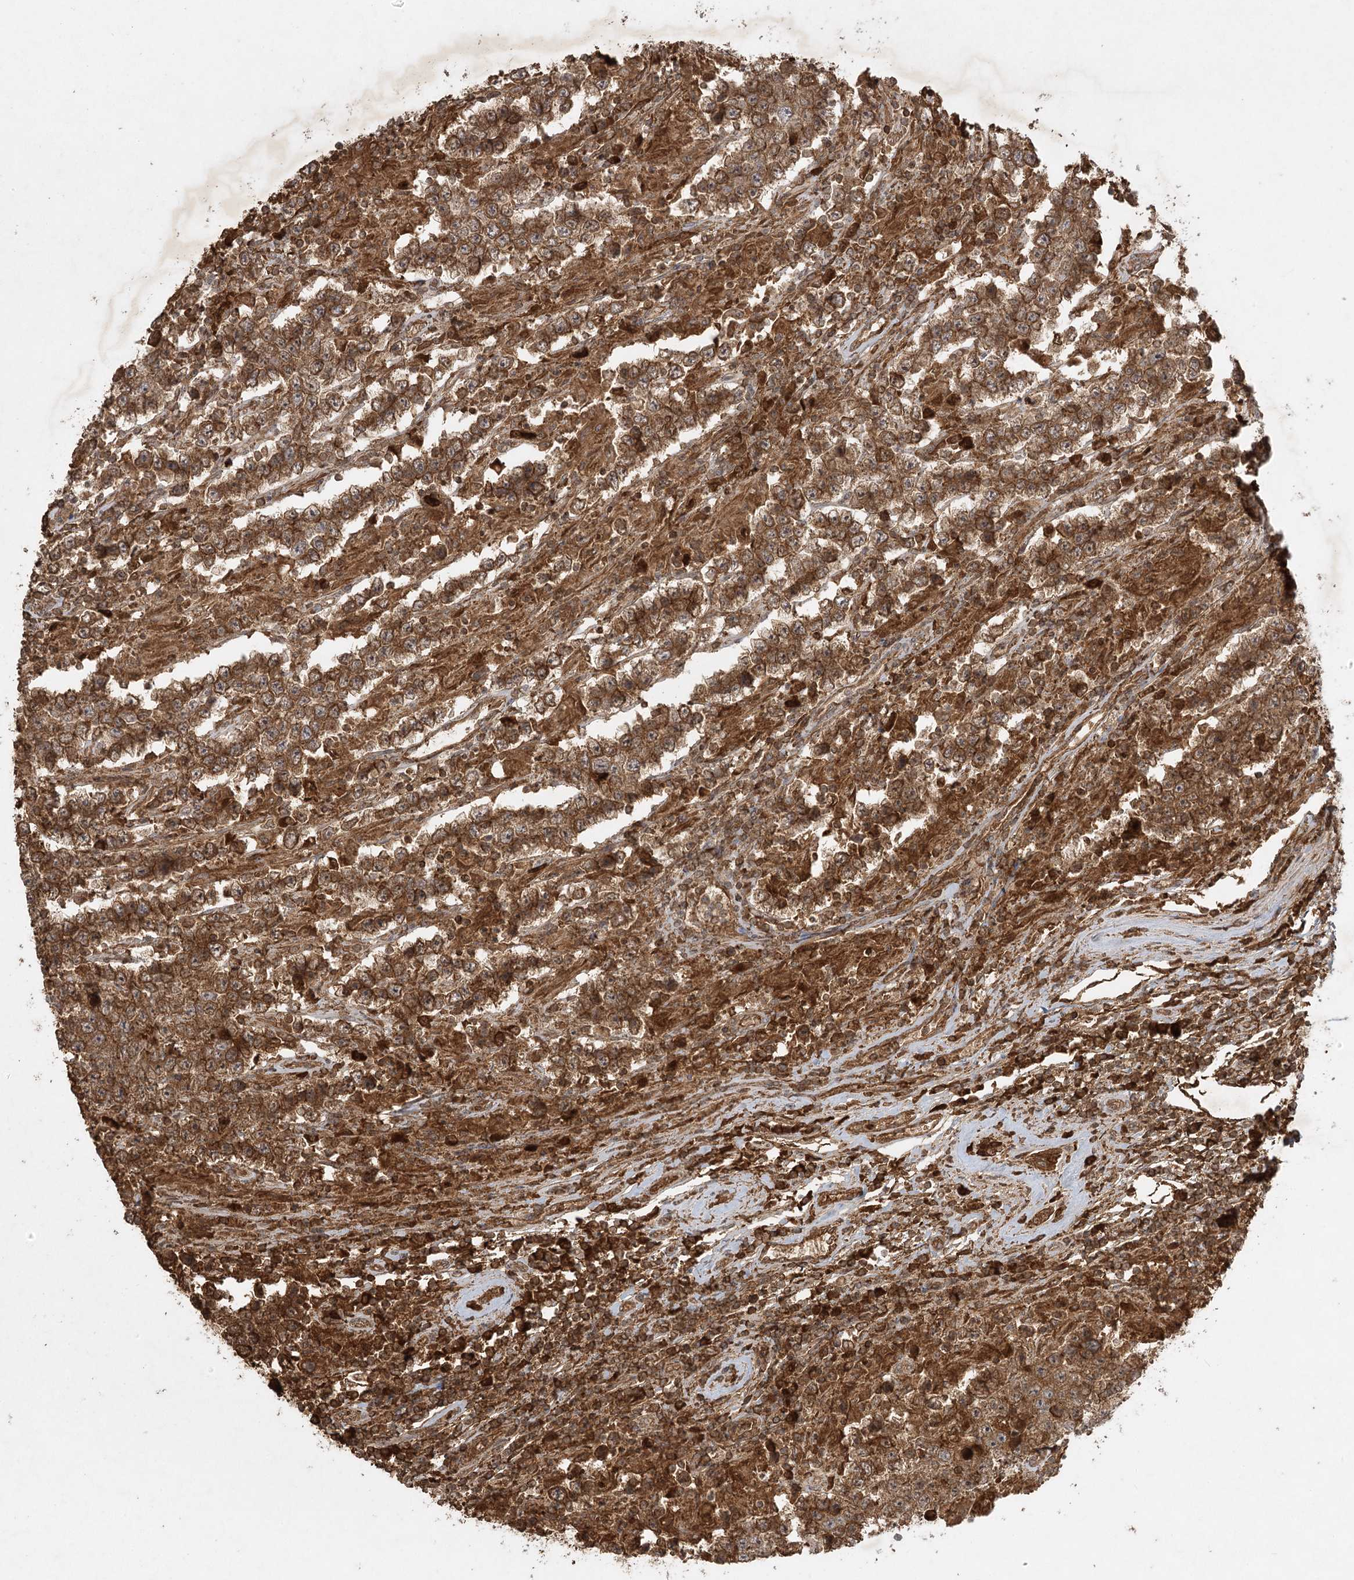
{"staining": {"intensity": "moderate", "quantity": ">75%", "location": "cytoplasmic/membranous"}, "tissue": "testis cancer", "cell_type": "Tumor cells", "image_type": "cancer", "snomed": [{"axis": "morphology", "description": "Normal tissue, NOS"}, {"axis": "morphology", "description": "Urothelial carcinoma, High grade"}, {"axis": "morphology", "description": "Seminoma, NOS"}, {"axis": "morphology", "description": "Carcinoma, Embryonal, NOS"}, {"axis": "topography", "description": "Urinary bladder"}, {"axis": "topography", "description": "Testis"}], "caption": "An image of testis cancer (seminoma) stained for a protein demonstrates moderate cytoplasmic/membranous brown staining in tumor cells.", "gene": "ARL13A", "patient": {"sex": "male", "age": 41}}